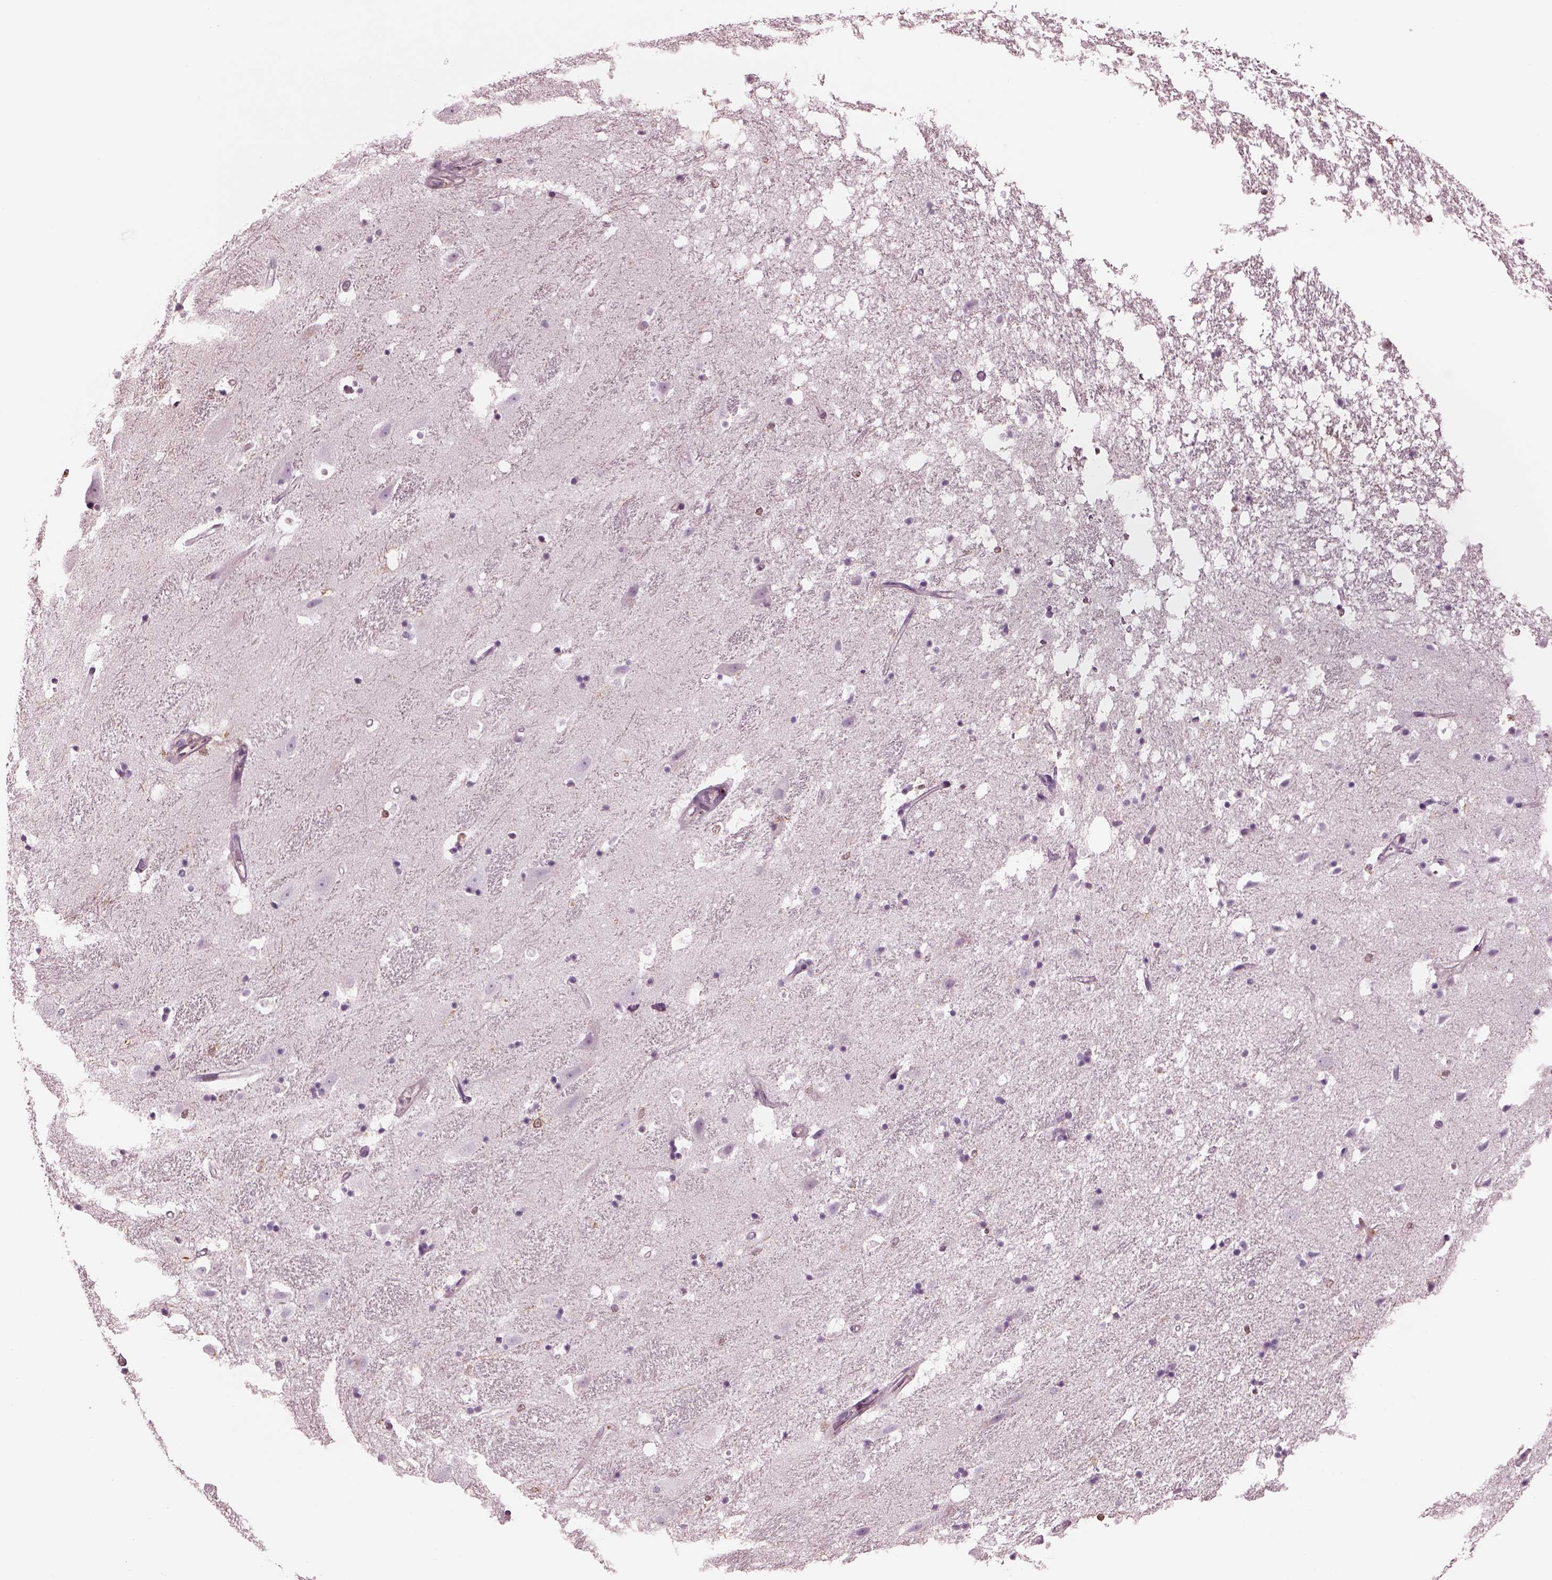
{"staining": {"intensity": "negative", "quantity": "none", "location": "none"}, "tissue": "hippocampus", "cell_type": "Glial cells", "image_type": "normal", "snomed": [{"axis": "morphology", "description": "Normal tissue, NOS"}, {"axis": "topography", "description": "Hippocampus"}], "caption": "Immunohistochemical staining of normal human hippocampus shows no significant positivity in glial cells.", "gene": "IL31RA", "patient": {"sex": "male", "age": 49}}